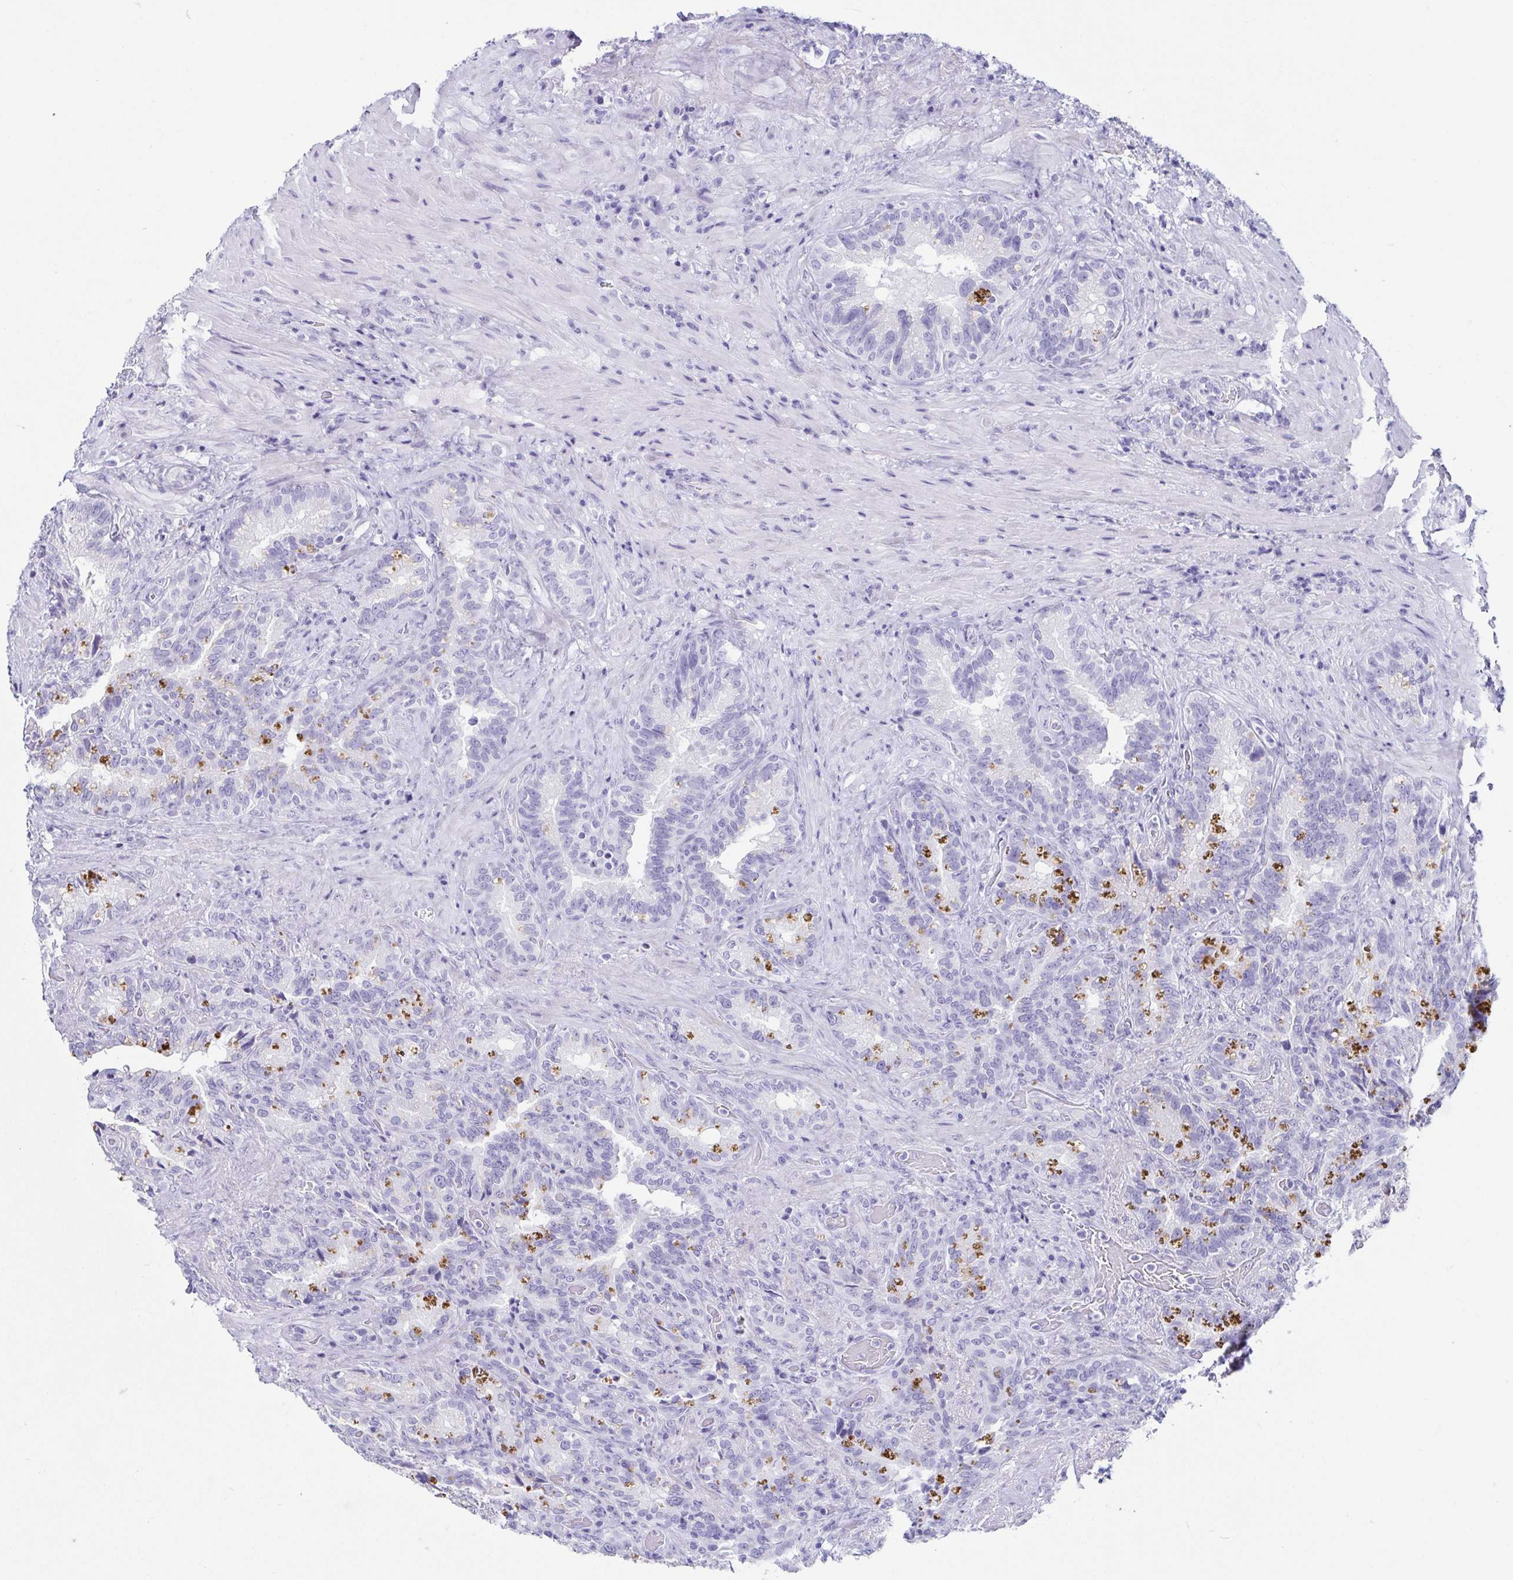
{"staining": {"intensity": "strong", "quantity": "<25%", "location": "cytoplasmic/membranous"}, "tissue": "seminal vesicle", "cell_type": "Glandular cells", "image_type": "normal", "snomed": [{"axis": "morphology", "description": "Normal tissue, NOS"}, {"axis": "topography", "description": "Seminal veicle"}], "caption": "A brown stain labels strong cytoplasmic/membranous expression of a protein in glandular cells of unremarkable seminal vesicle. (Stains: DAB (3,3'-diaminobenzidine) in brown, nuclei in blue, Microscopy: brightfield microscopy at high magnification).", "gene": "CD164L2", "patient": {"sex": "male", "age": 68}}